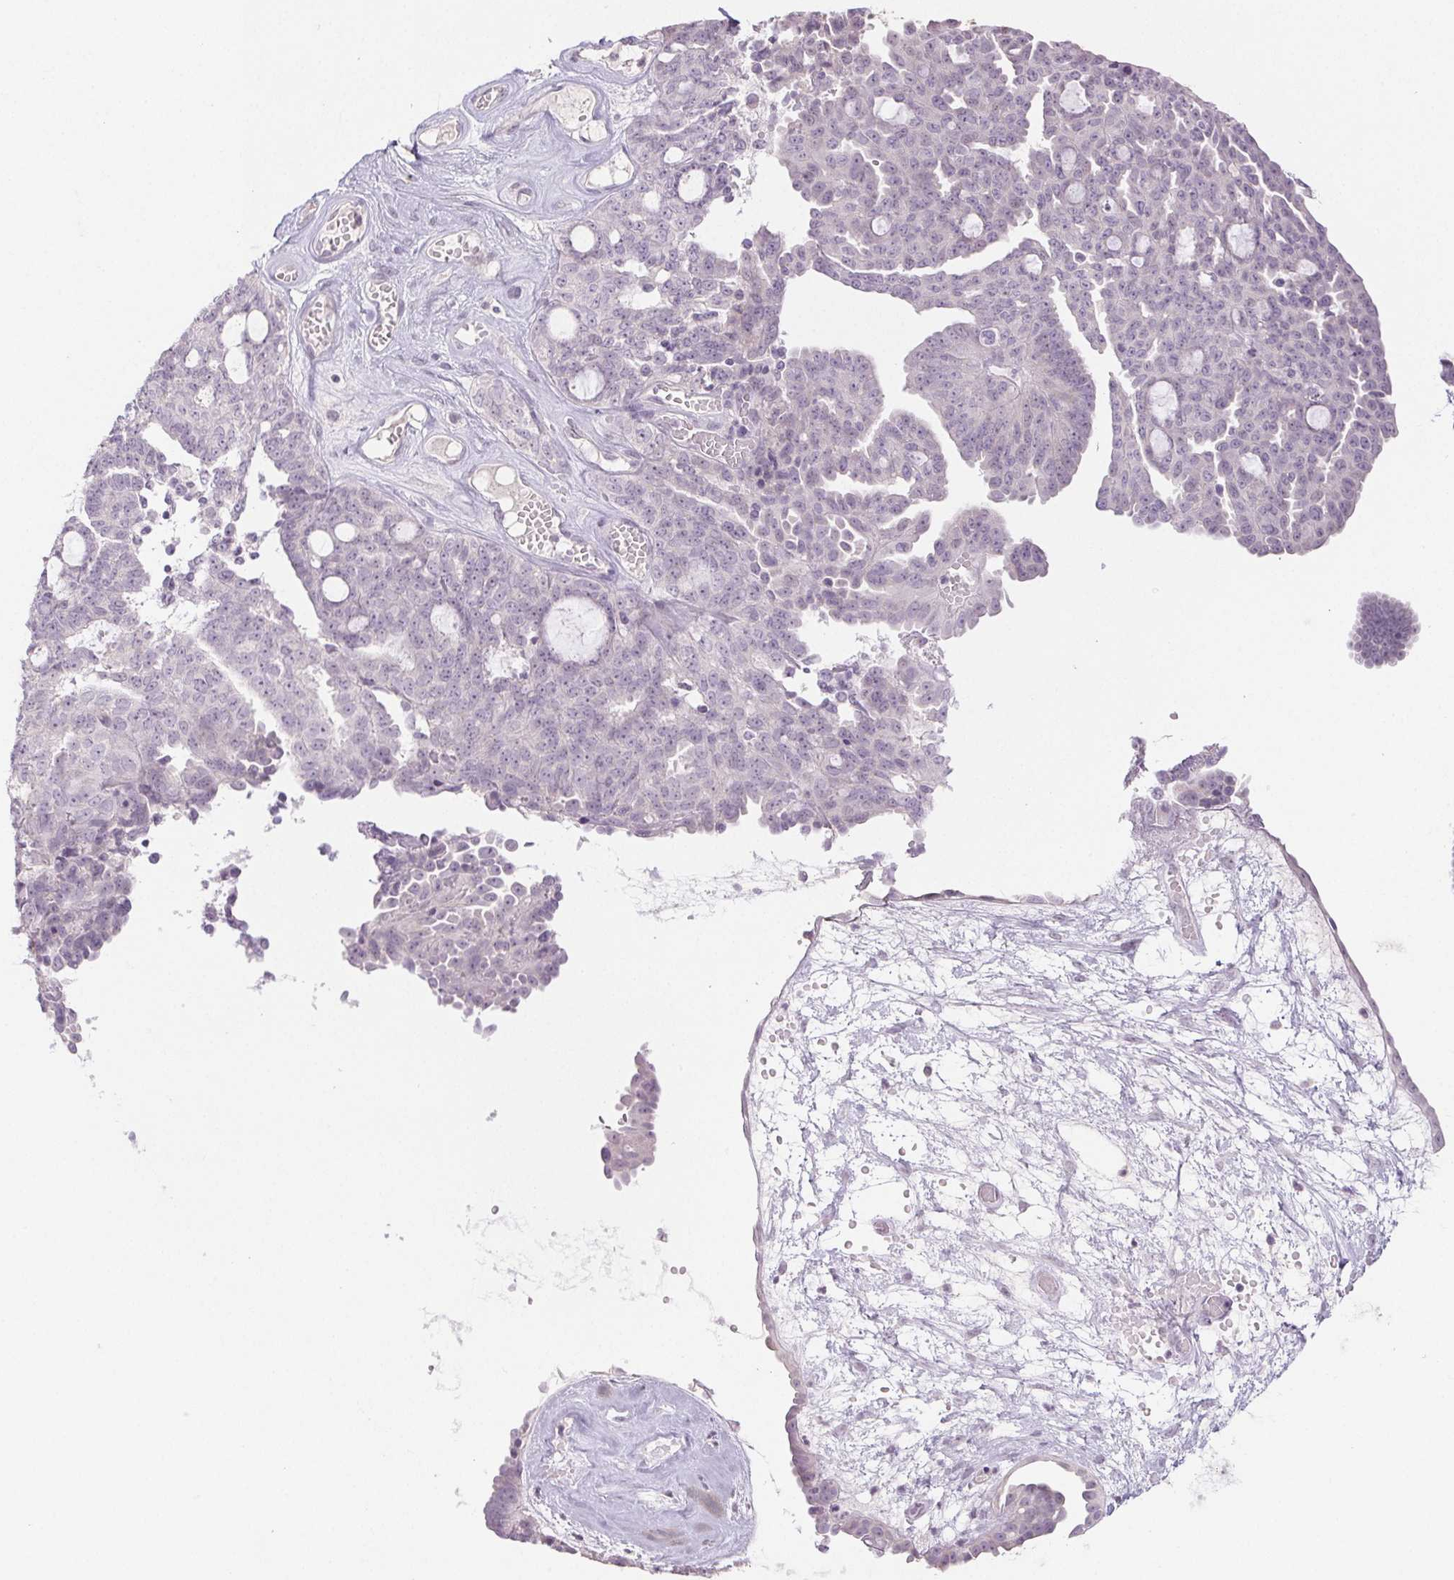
{"staining": {"intensity": "negative", "quantity": "none", "location": "none"}, "tissue": "ovarian cancer", "cell_type": "Tumor cells", "image_type": "cancer", "snomed": [{"axis": "morphology", "description": "Cystadenocarcinoma, serous, NOS"}, {"axis": "topography", "description": "Ovary"}], "caption": "Ovarian serous cystadenocarcinoma was stained to show a protein in brown. There is no significant staining in tumor cells. (Brightfield microscopy of DAB immunohistochemistry (IHC) at high magnification).", "gene": "PI3", "patient": {"sex": "female", "age": 71}}